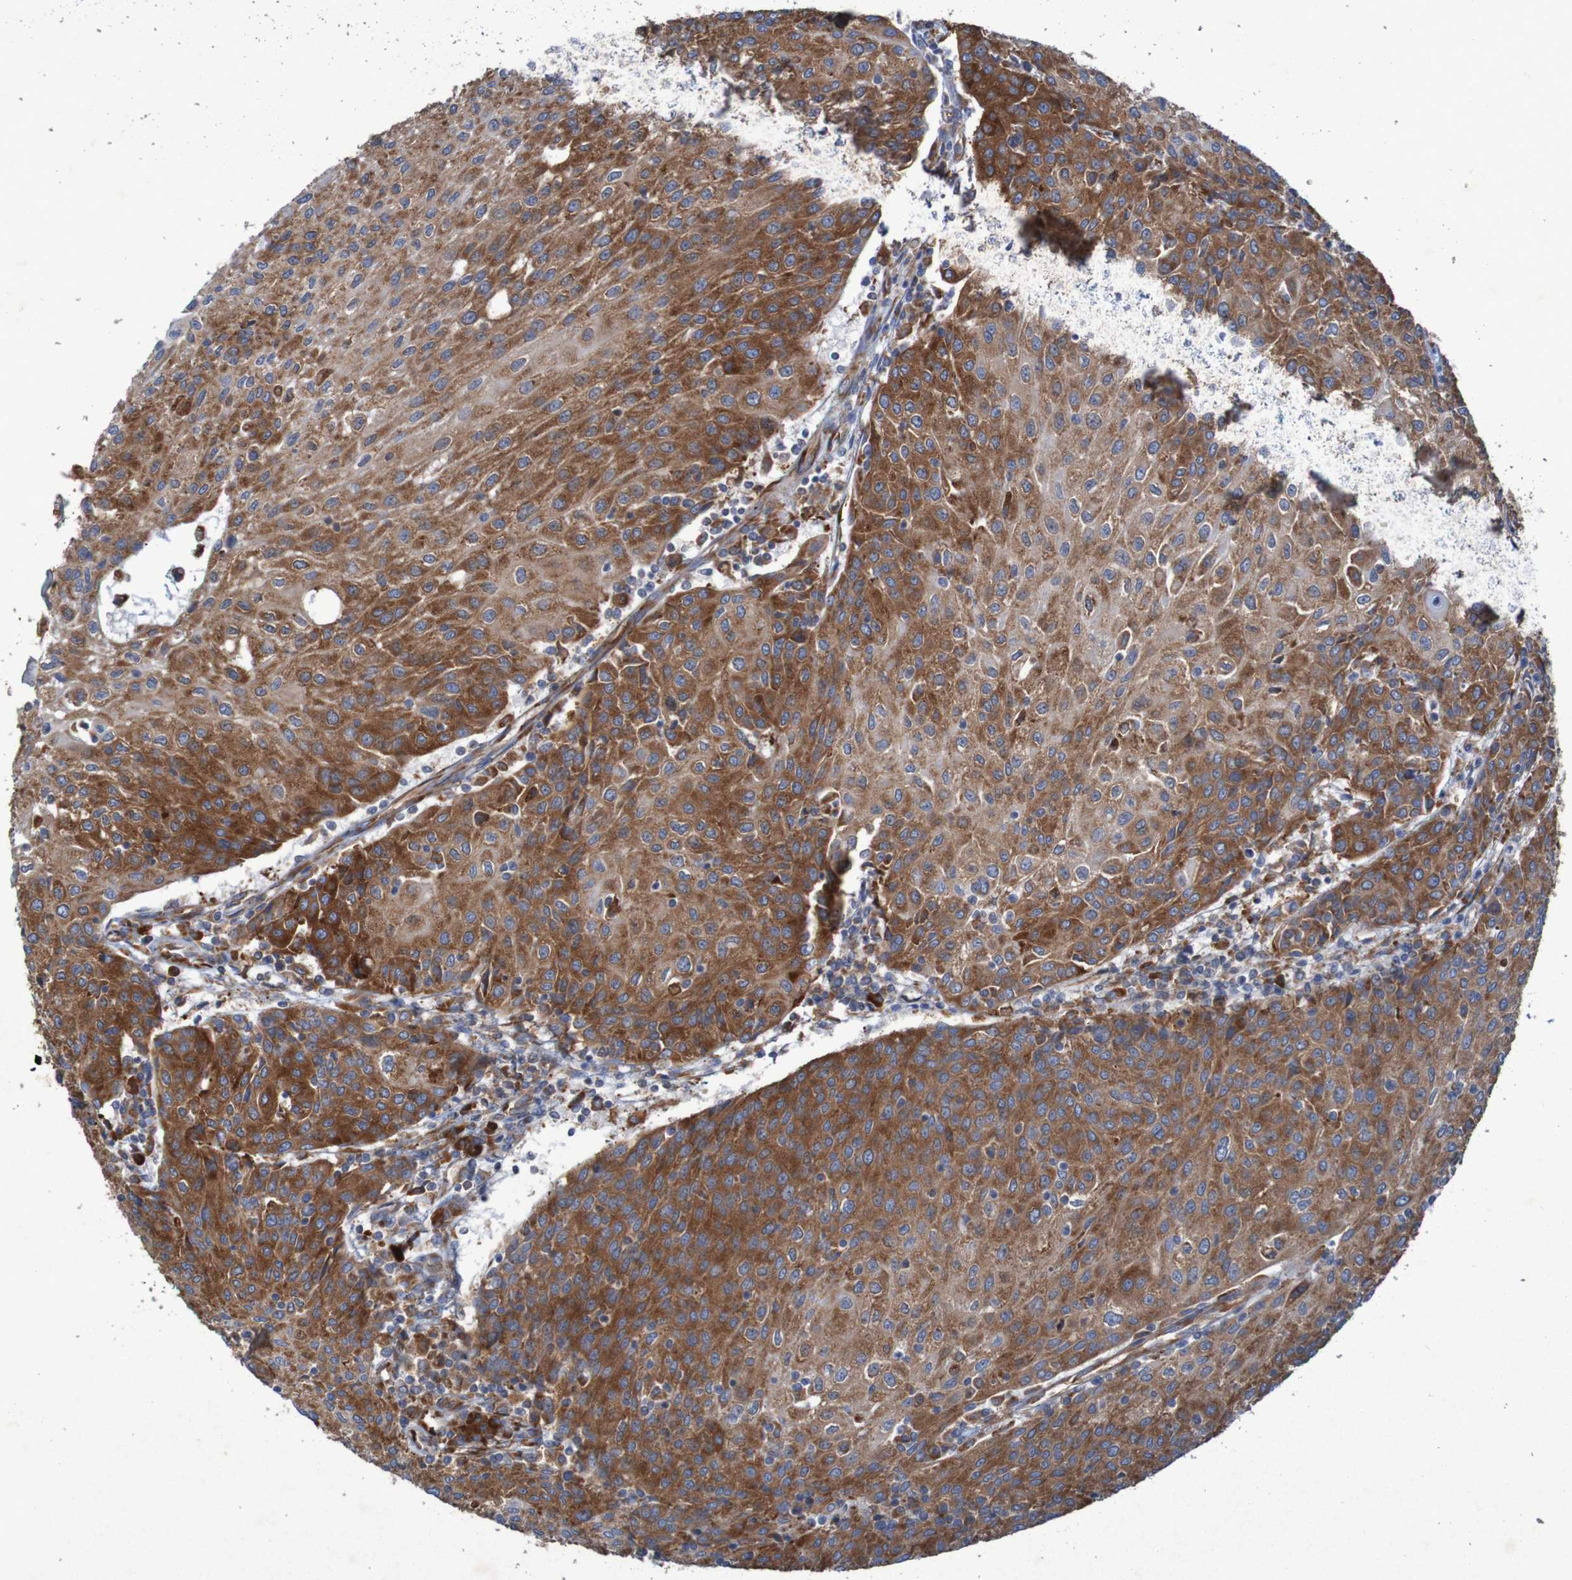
{"staining": {"intensity": "strong", "quantity": ">75%", "location": "cytoplasmic/membranous"}, "tissue": "urothelial cancer", "cell_type": "Tumor cells", "image_type": "cancer", "snomed": [{"axis": "morphology", "description": "Urothelial carcinoma, High grade"}, {"axis": "topography", "description": "Urinary bladder"}], "caption": "Urothelial cancer stained for a protein reveals strong cytoplasmic/membranous positivity in tumor cells.", "gene": "RPL10", "patient": {"sex": "female", "age": 85}}